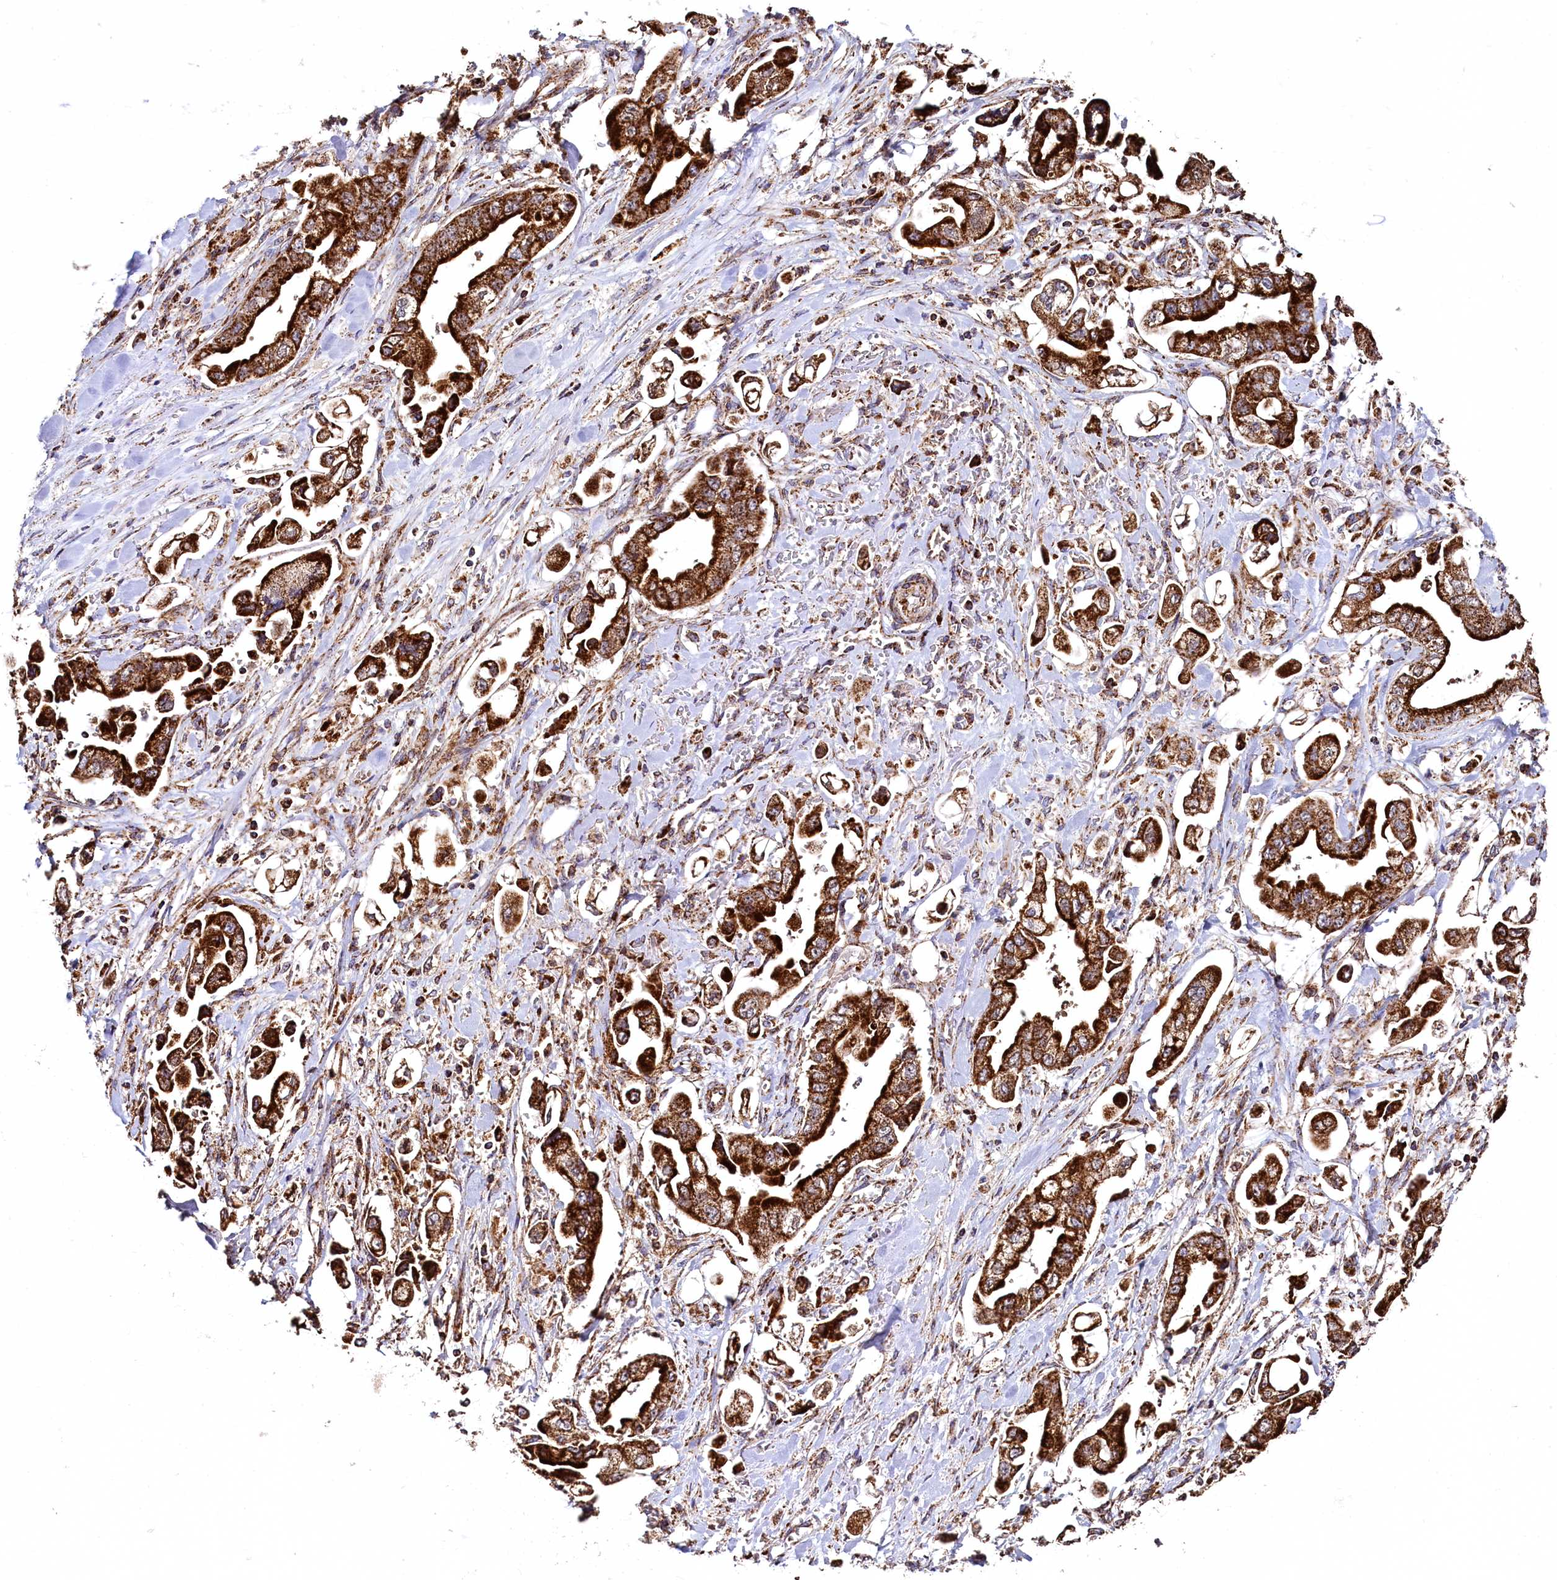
{"staining": {"intensity": "strong", "quantity": ">75%", "location": "cytoplasmic/membranous"}, "tissue": "stomach cancer", "cell_type": "Tumor cells", "image_type": "cancer", "snomed": [{"axis": "morphology", "description": "Adenocarcinoma, NOS"}, {"axis": "topography", "description": "Stomach"}], "caption": "An IHC photomicrograph of neoplastic tissue is shown. Protein staining in brown highlights strong cytoplasmic/membranous positivity in adenocarcinoma (stomach) within tumor cells.", "gene": "CLYBL", "patient": {"sex": "male", "age": 62}}